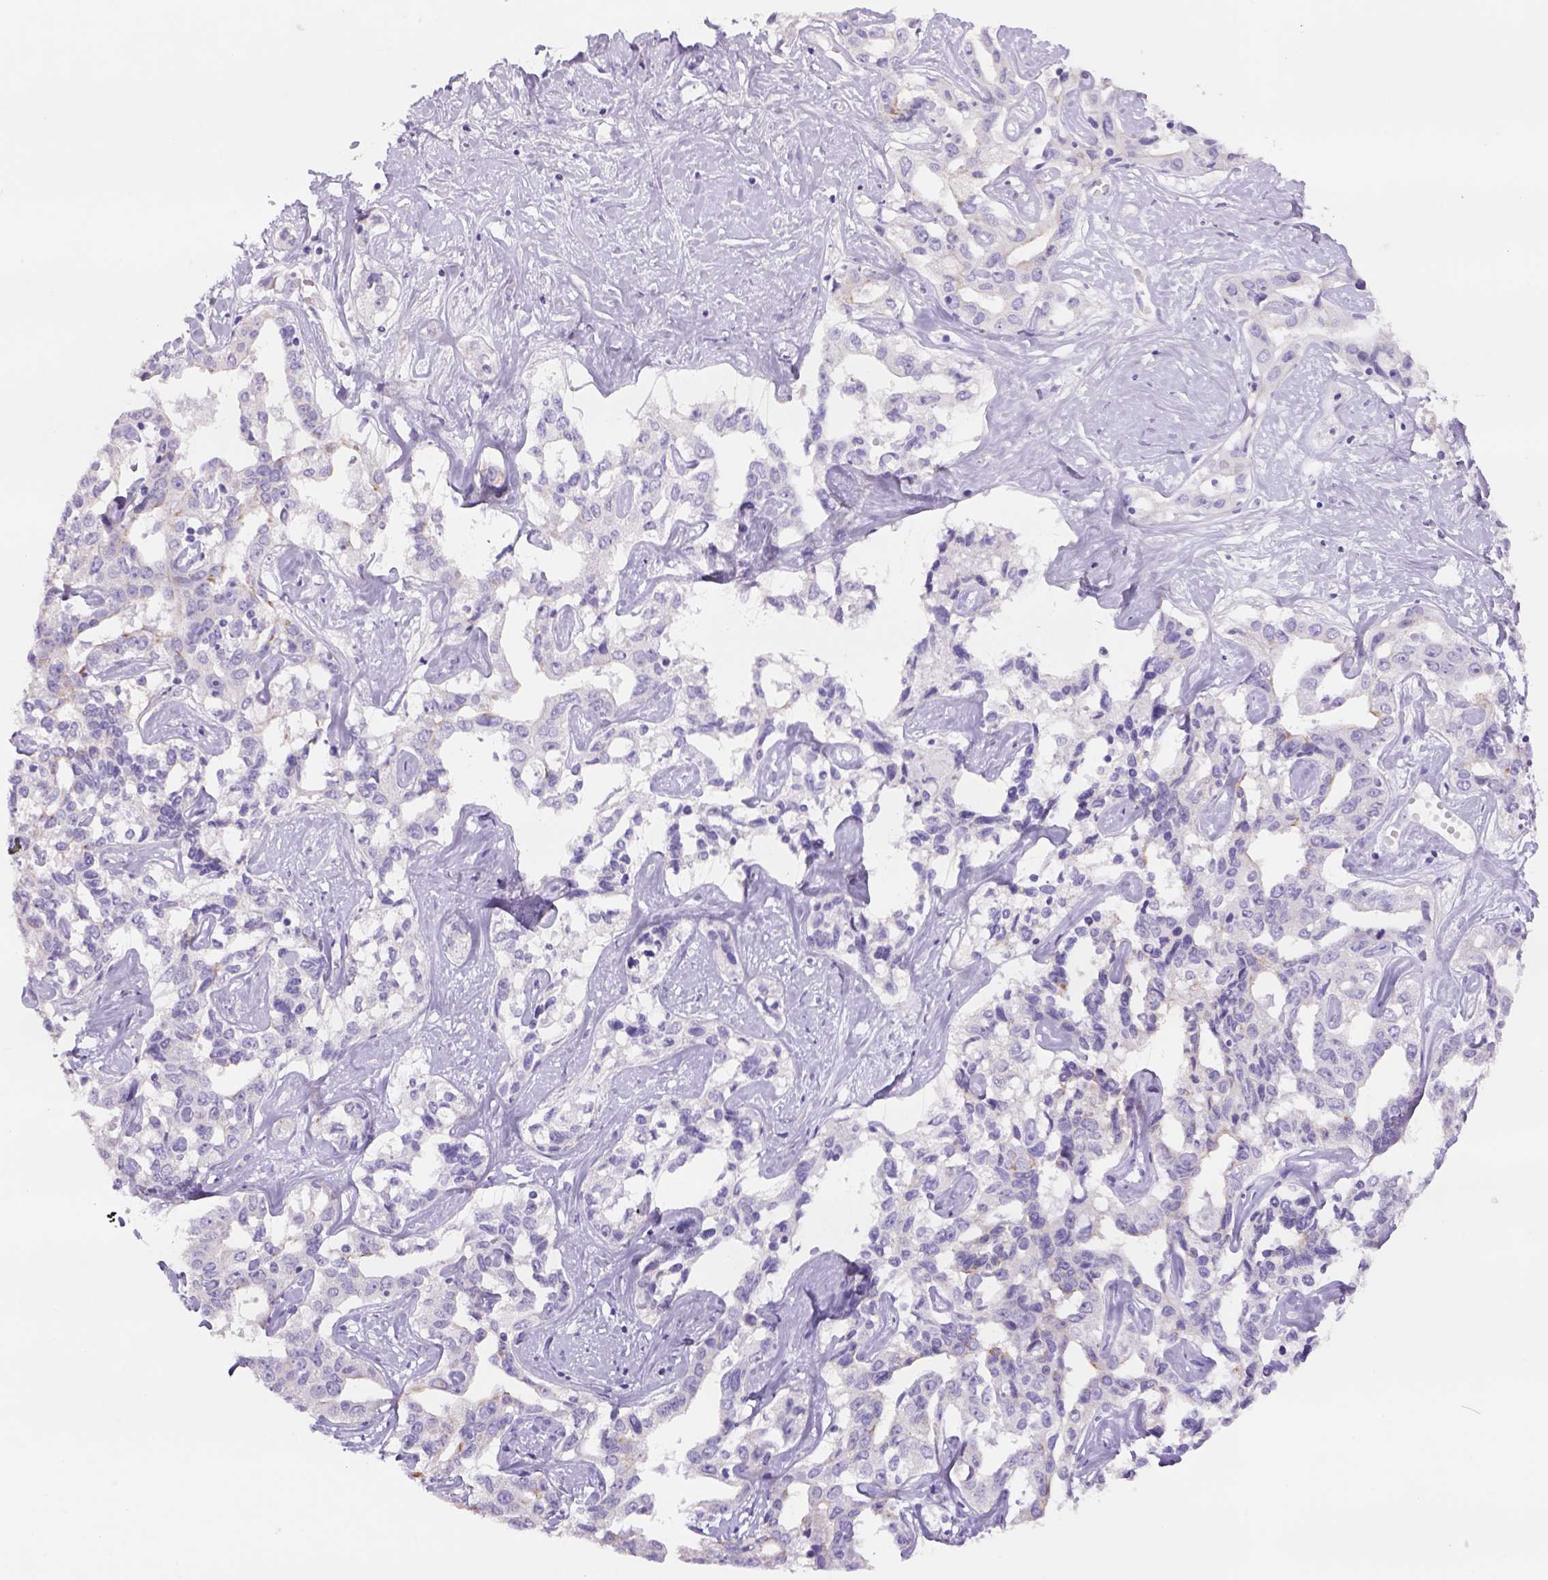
{"staining": {"intensity": "negative", "quantity": "none", "location": "none"}, "tissue": "liver cancer", "cell_type": "Tumor cells", "image_type": "cancer", "snomed": [{"axis": "morphology", "description": "Cholangiocarcinoma"}, {"axis": "topography", "description": "Liver"}], "caption": "The photomicrograph displays no significant positivity in tumor cells of cholangiocarcinoma (liver).", "gene": "TENM4", "patient": {"sex": "male", "age": 59}}